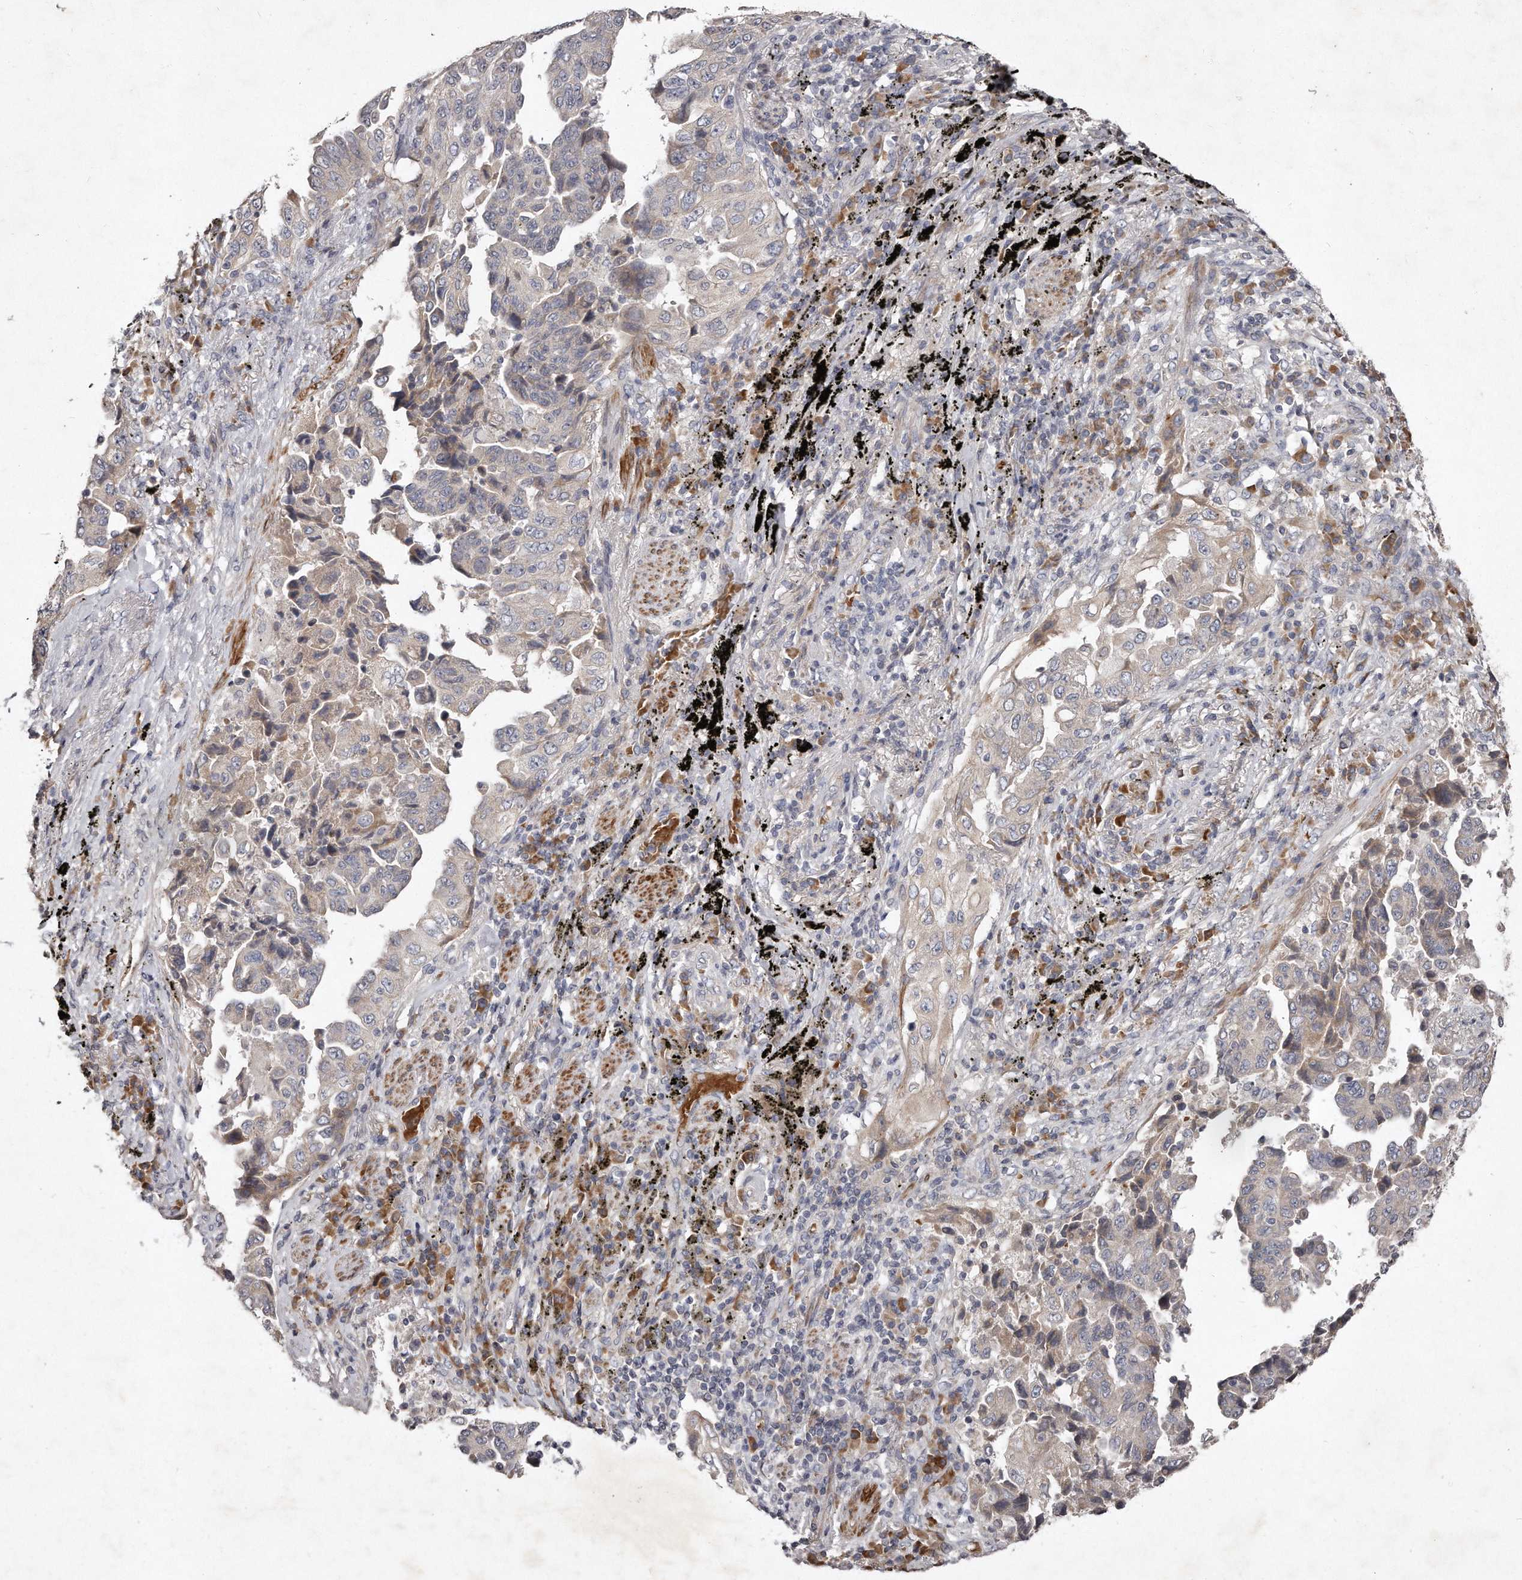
{"staining": {"intensity": "weak", "quantity": "<25%", "location": "cytoplasmic/membranous"}, "tissue": "lung cancer", "cell_type": "Tumor cells", "image_type": "cancer", "snomed": [{"axis": "morphology", "description": "Adenocarcinoma, NOS"}, {"axis": "topography", "description": "Lung"}], "caption": "A high-resolution image shows immunohistochemistry (IHC) staining of lung cancer (adenocarcinoma), which displays no significant expression in tumor cells.", "gene": "TECR", "patient": {"sex": "female", "age": 51}}